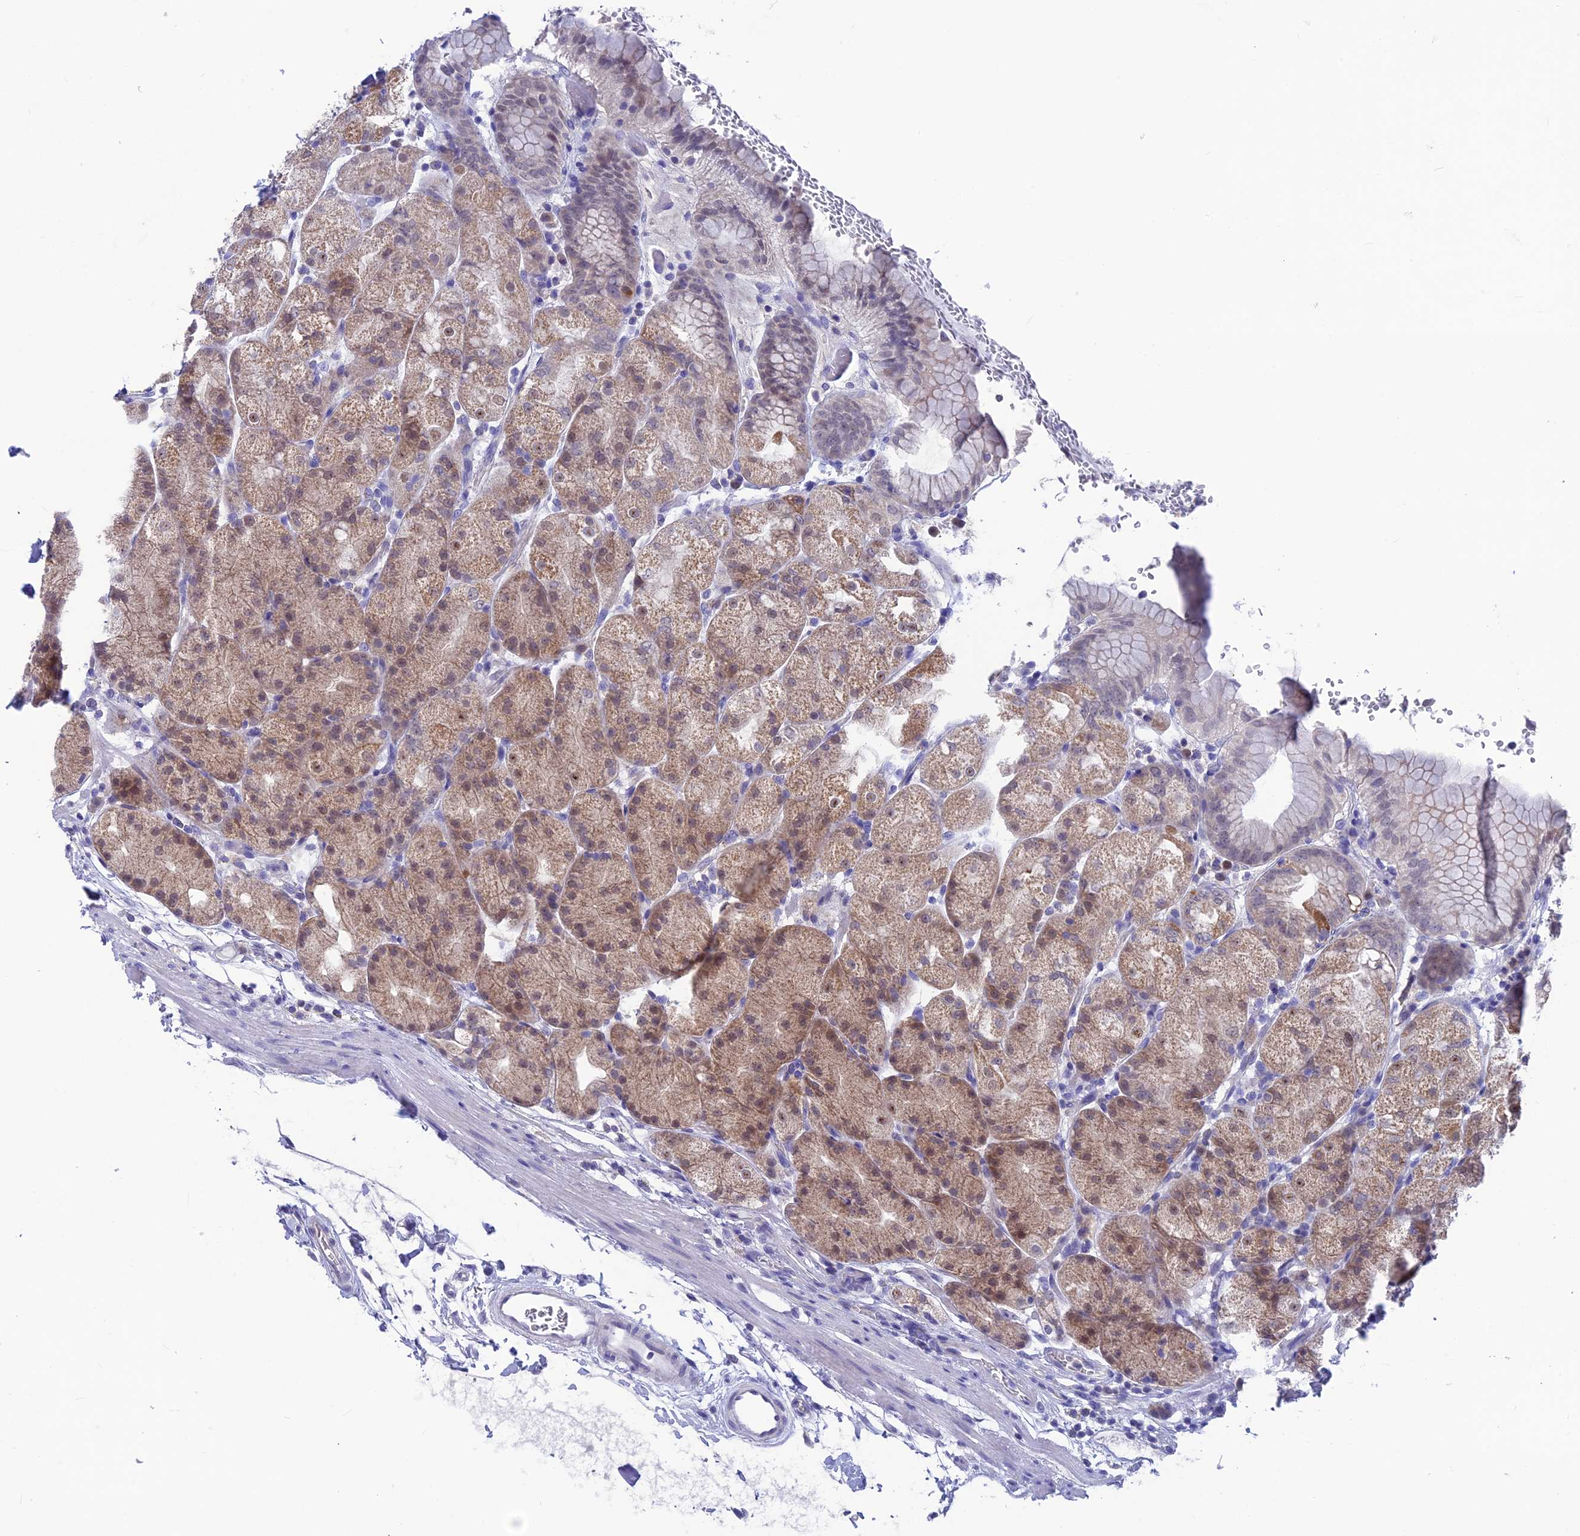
{"staining": {"intensity": "moderate", "quantity": "<25%", "location": "cytoplasmic/membranous,nuclear"}, "tissue": "stomach", "cell_type": "Glandular cells", "image_type": "normal", "snomed": [{"axis": "morphology", "description": "Normal tissue, NOS"}, {"axis": "topography", "description": "Stomach, upper"}, {"axis": "topography", "description": "Stomach, lower"}], "caption": "Immunohistochemistry of normal human stomach displays low levels of moderate cytoplasmic/membranous,nuclear positivity in approximately <25% of glandular cells.", "gene": "SNTN", "patient": {"sex": "male", "age": 62}}